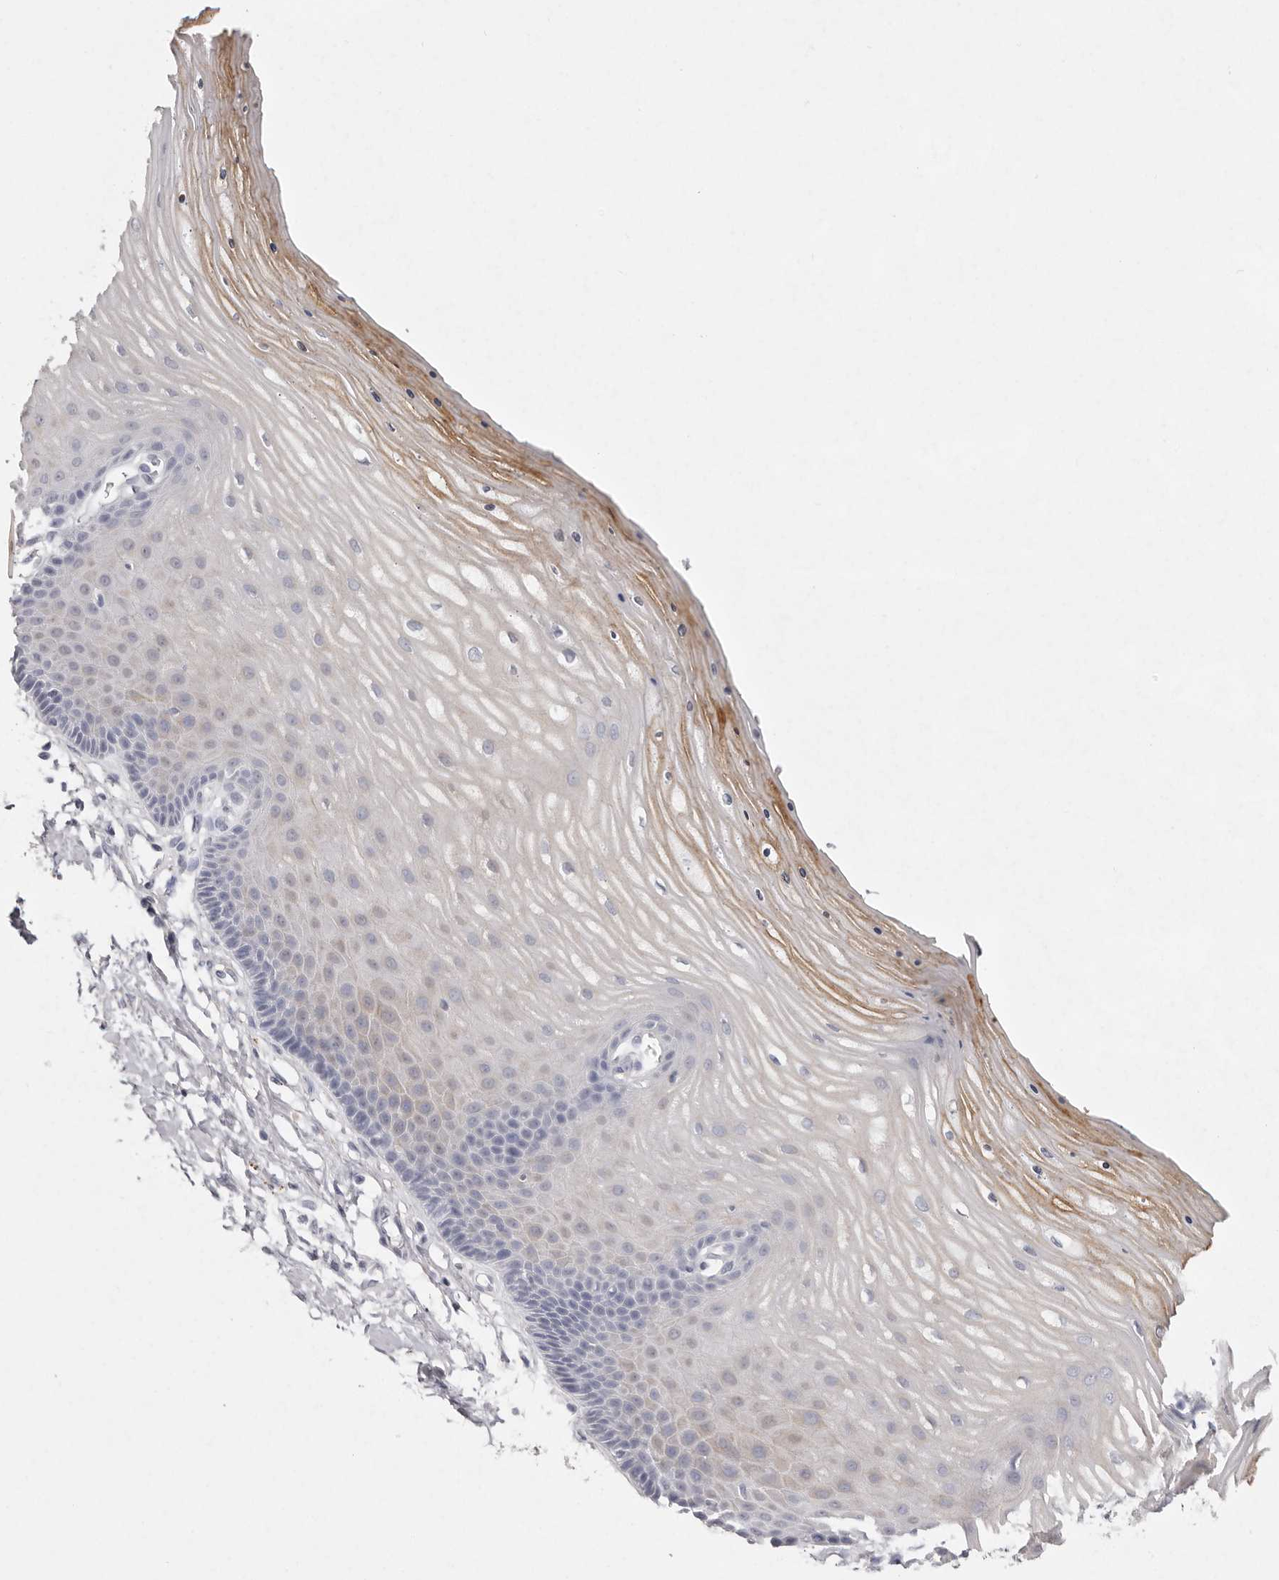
{"staining": {"intensity": "negative", "quantity": "none", "location": "none"}, "tissue": "cervix", "cell_type": "Glandular cells", "image_type": "normal", "snomed": [{"axis": "morphology", "description": "Normal tissue, NOS"}, {"axis": "topography", "description": "Cervix"}], "caption": "DAB immunohistochemical staining of unremarkable cervix displays no significant positivity in glandular cells. (DAB (3,3'-diaminobenzidine) immunohistochemistry (IHC) with hematoxylin counter stain).", "gene": "FAM185A", "patient": {"sex": "female", "age": 55}}